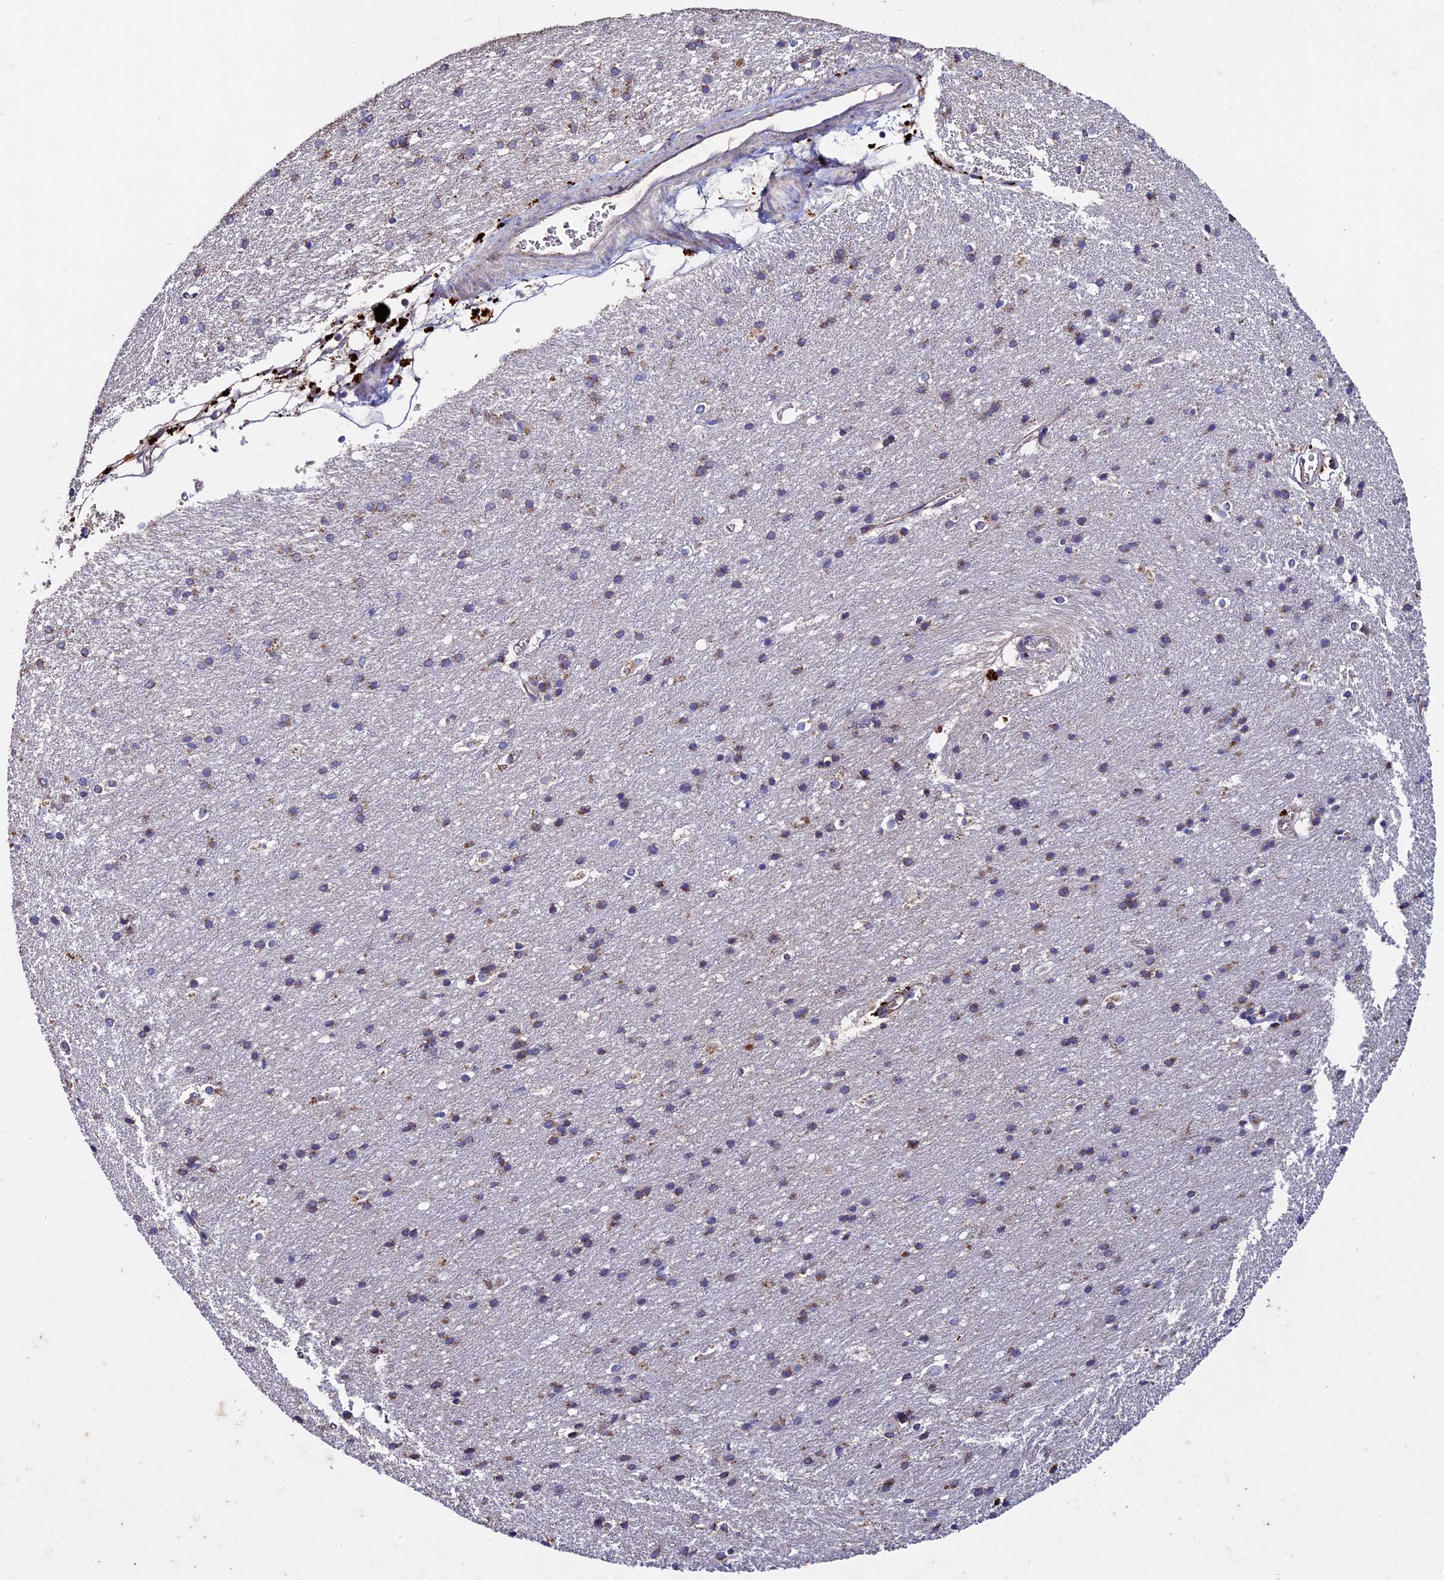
{"staining": {"intensity": "moderate", "quantity": "25%-75%", "location": "cytoplasmic/membranous"}, "tissue": "cerebral cortex", "cell_type": "Endothelial cells", "image_type": "normal", "snomed": [{"axis": "morphology", "description": "Normal tissue, NOS"}, {"axis": "topography", "description": "Cerebral cortex"}], "caption": "Human cerebral cortex stained with a brown dye shows moderate cytoplasmic/membranous positive positivity in about 25%-75% of endothelial cells.", "gene": "RNF17", "patient": {"sex": "male", "age": 54}}